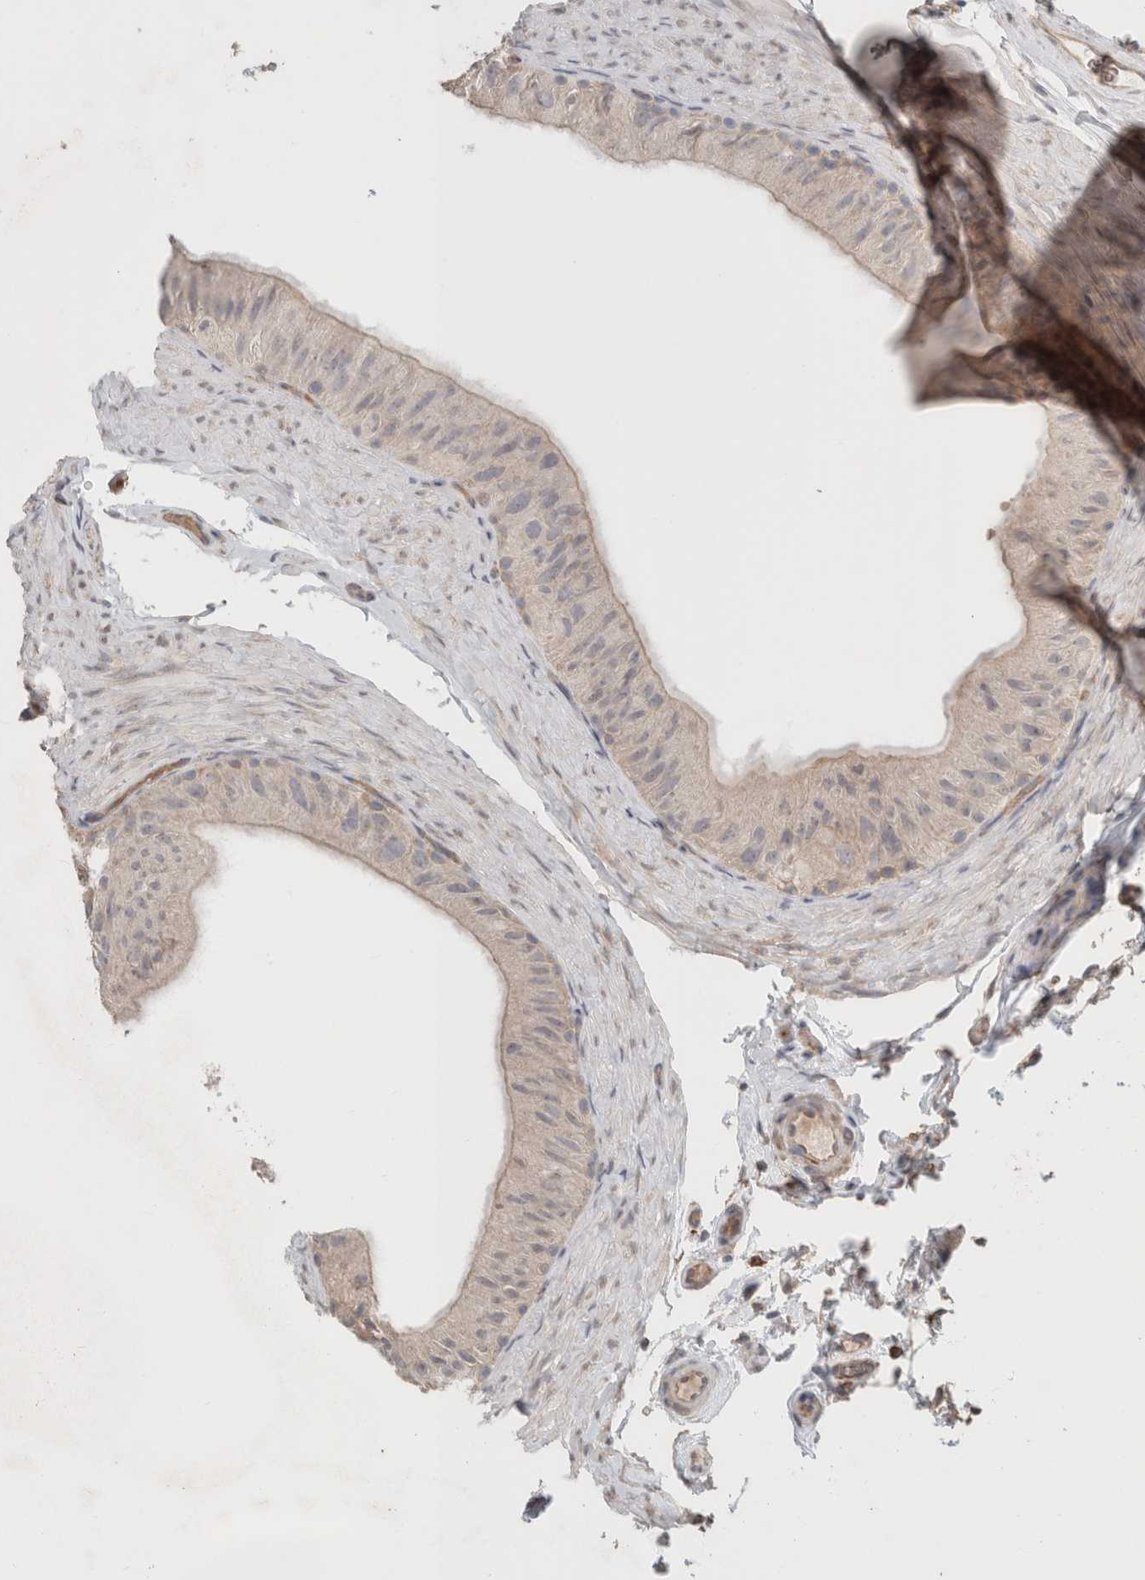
{"staining": {"intensity": "negative", "quantity": "none", "location": "none"}, "tissue": "epididymis", "cell_type": "Glandular cells", "image_type": "normal", "snomed": [{"axis": "morphology", "description": "Normal tissue, NOS"}, {"axis": "topography", "description": "Epididymis"}], "caption": "A high-resolution photomicrograph shows immunohistochemistry (IHC) staining of benign epididymis, which exhibits no significant staining in glandular cells. Brightfield microscopy of immunohistochemistry (IHC) stained with DAB (3,3'-diaminobenzidine) (brown) and hematoxylin (blue), captured at high magnification.", "gene": "RASAL2", "patient": {"sex": "male", "age": 49}}